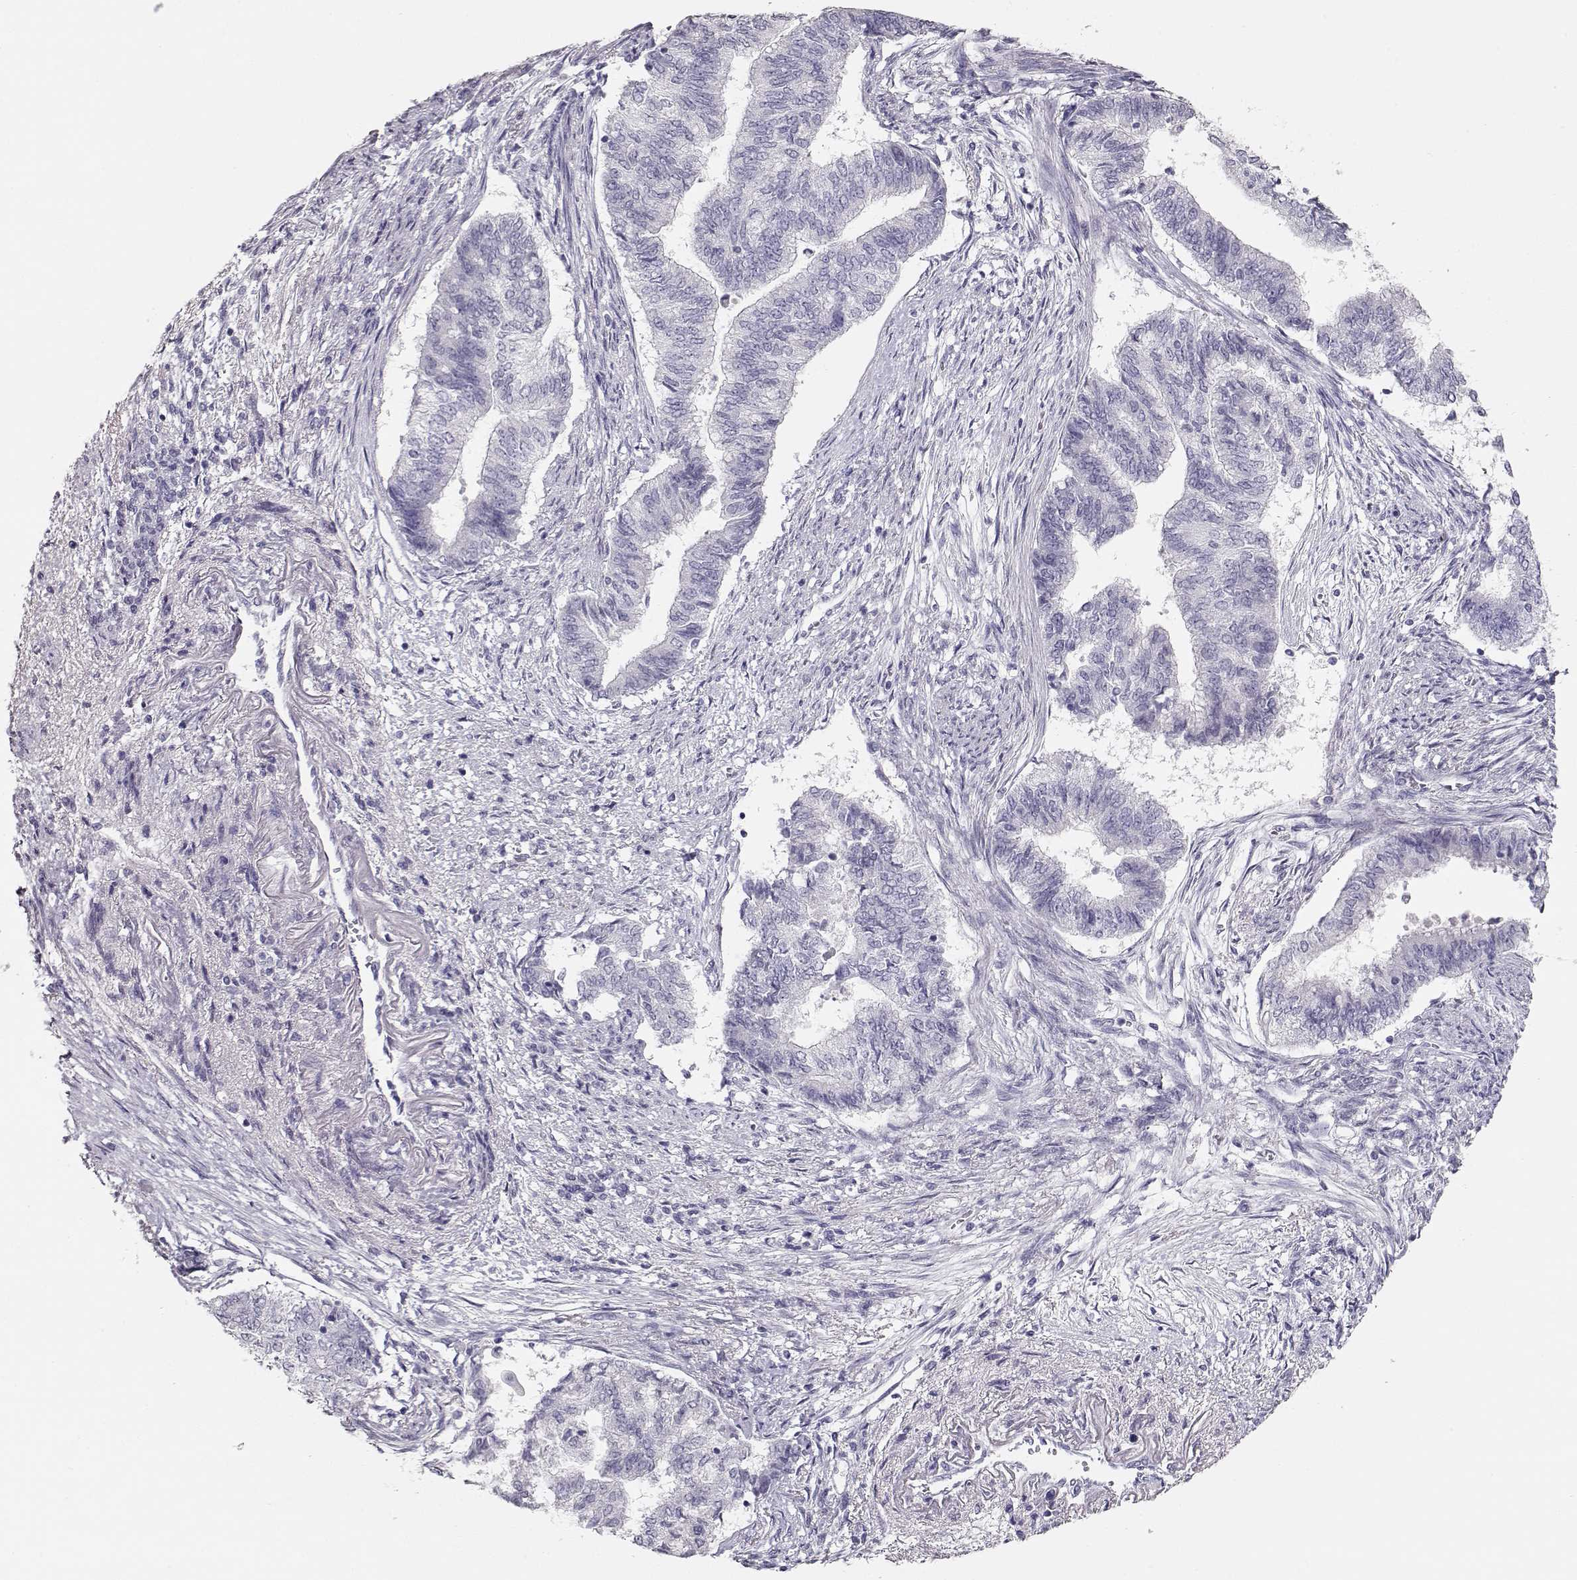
{"staining": {"intensity": "negative", "quantity": "none", "location": "none"}, "tissue": "endometrial cancer", "cell_type": "Tumor cells", "image_type": "cancer", "snomed": [{"axis": "morphology", "description": "Adenocarcinoma, NOS"}, {"axis": "topography", "description": "Endometrium"}], "caption": "Micrograph shows no significant protein expression in tumor cells of adenocarcinoma (endometrial).", "gene": "MAGEC1", "patient": {"sex": "female", "age": 65}}